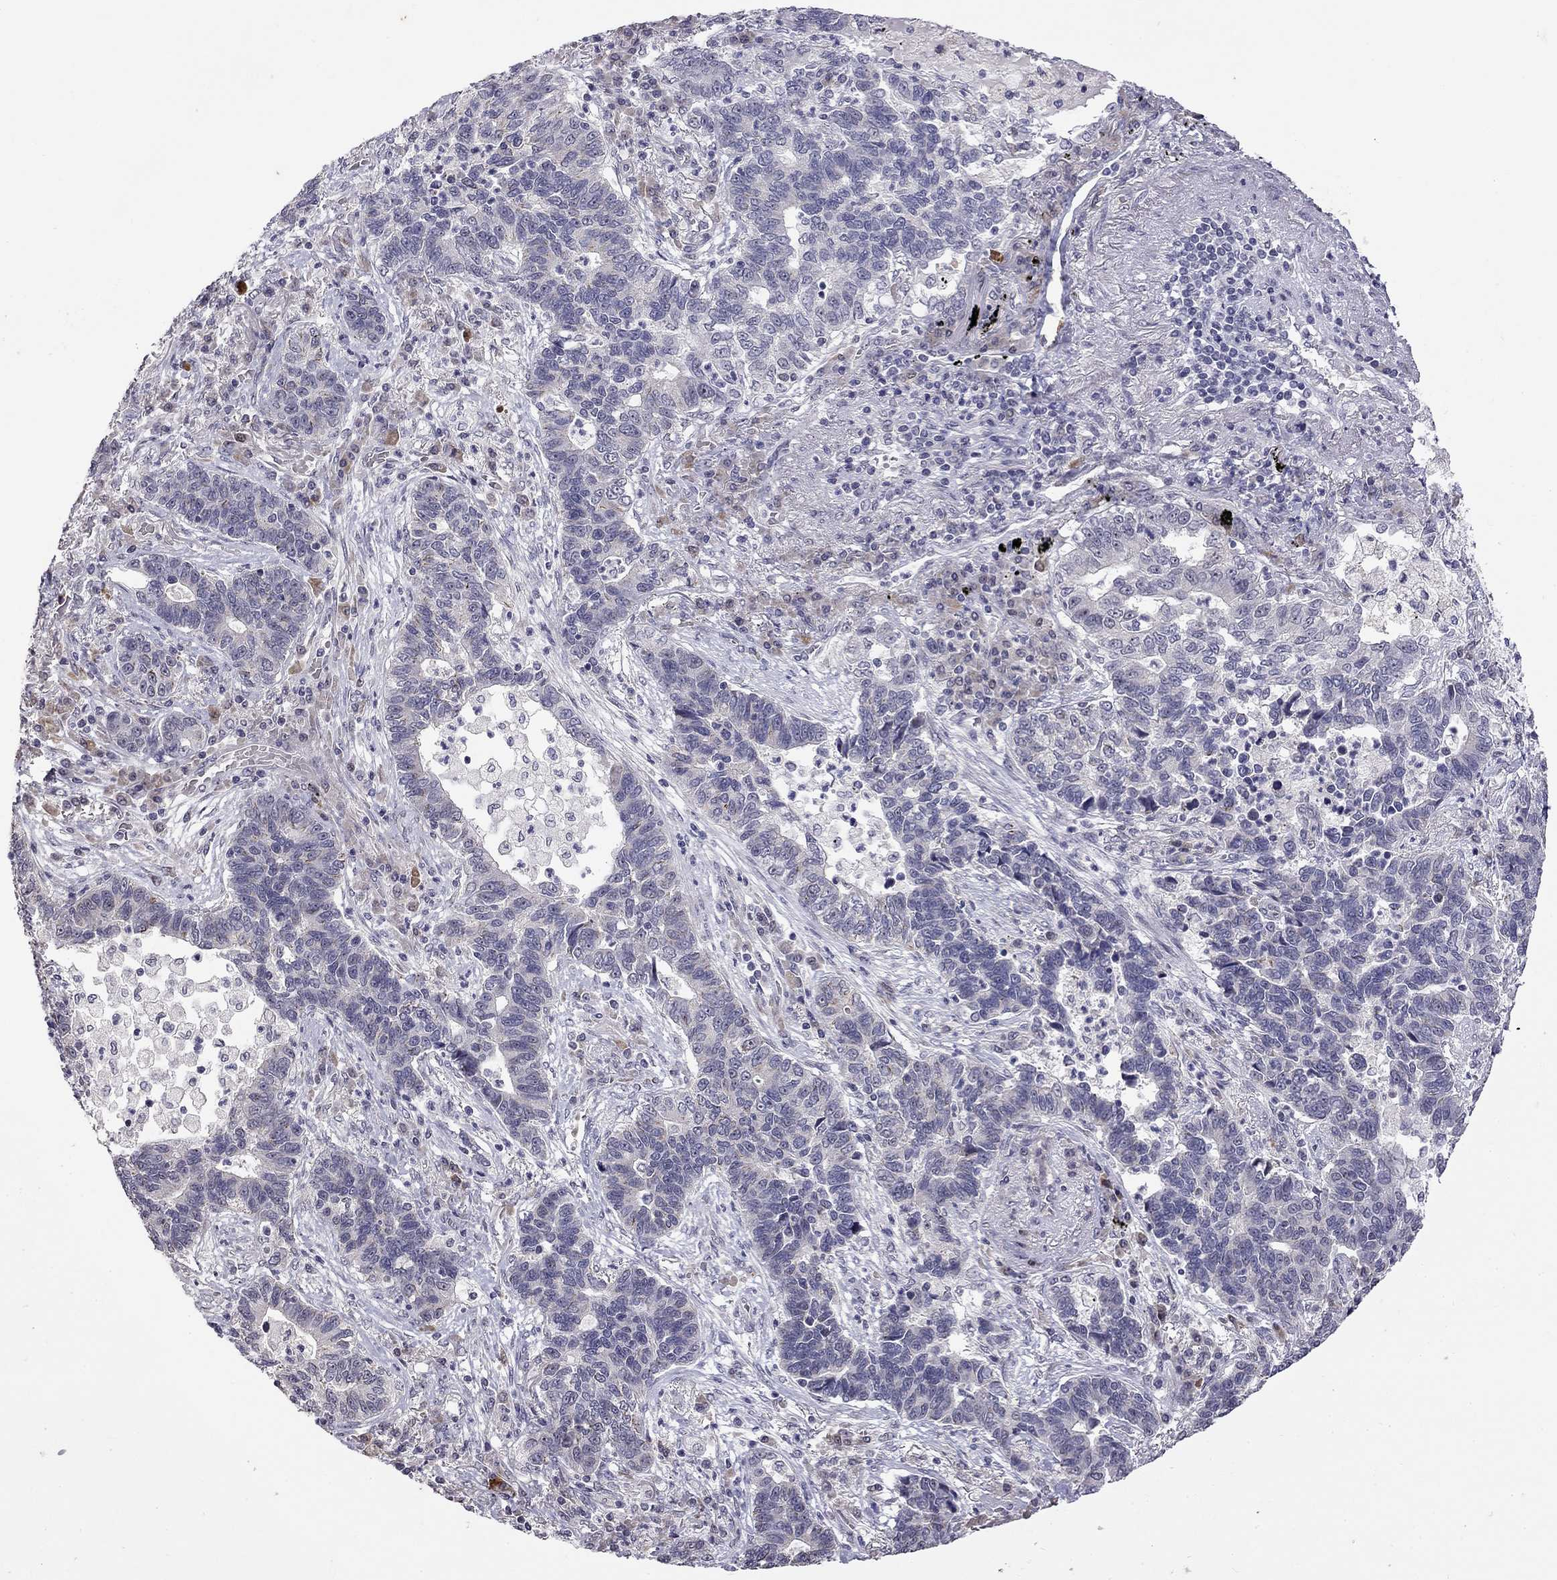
{"staining": {"intensity": "negative", "quantity": "none", "location": "none"}, "tissue": "lung cancer", "cell_type": "Tumor cells", "image_type": "cancer", "snomed": [{"axis": "morphology", "description": "Adenocarcinoma, NOS"}, {"axis": "topography", "description": "Lung"}], "caption": "This is a image of immunohistochemistry (IHC) staining of lung cancer (adenocarcinoma), which shows no expression in tumor cells.", "gene": "STXBP6", "patient": {"sex": "female", "age": 57}}